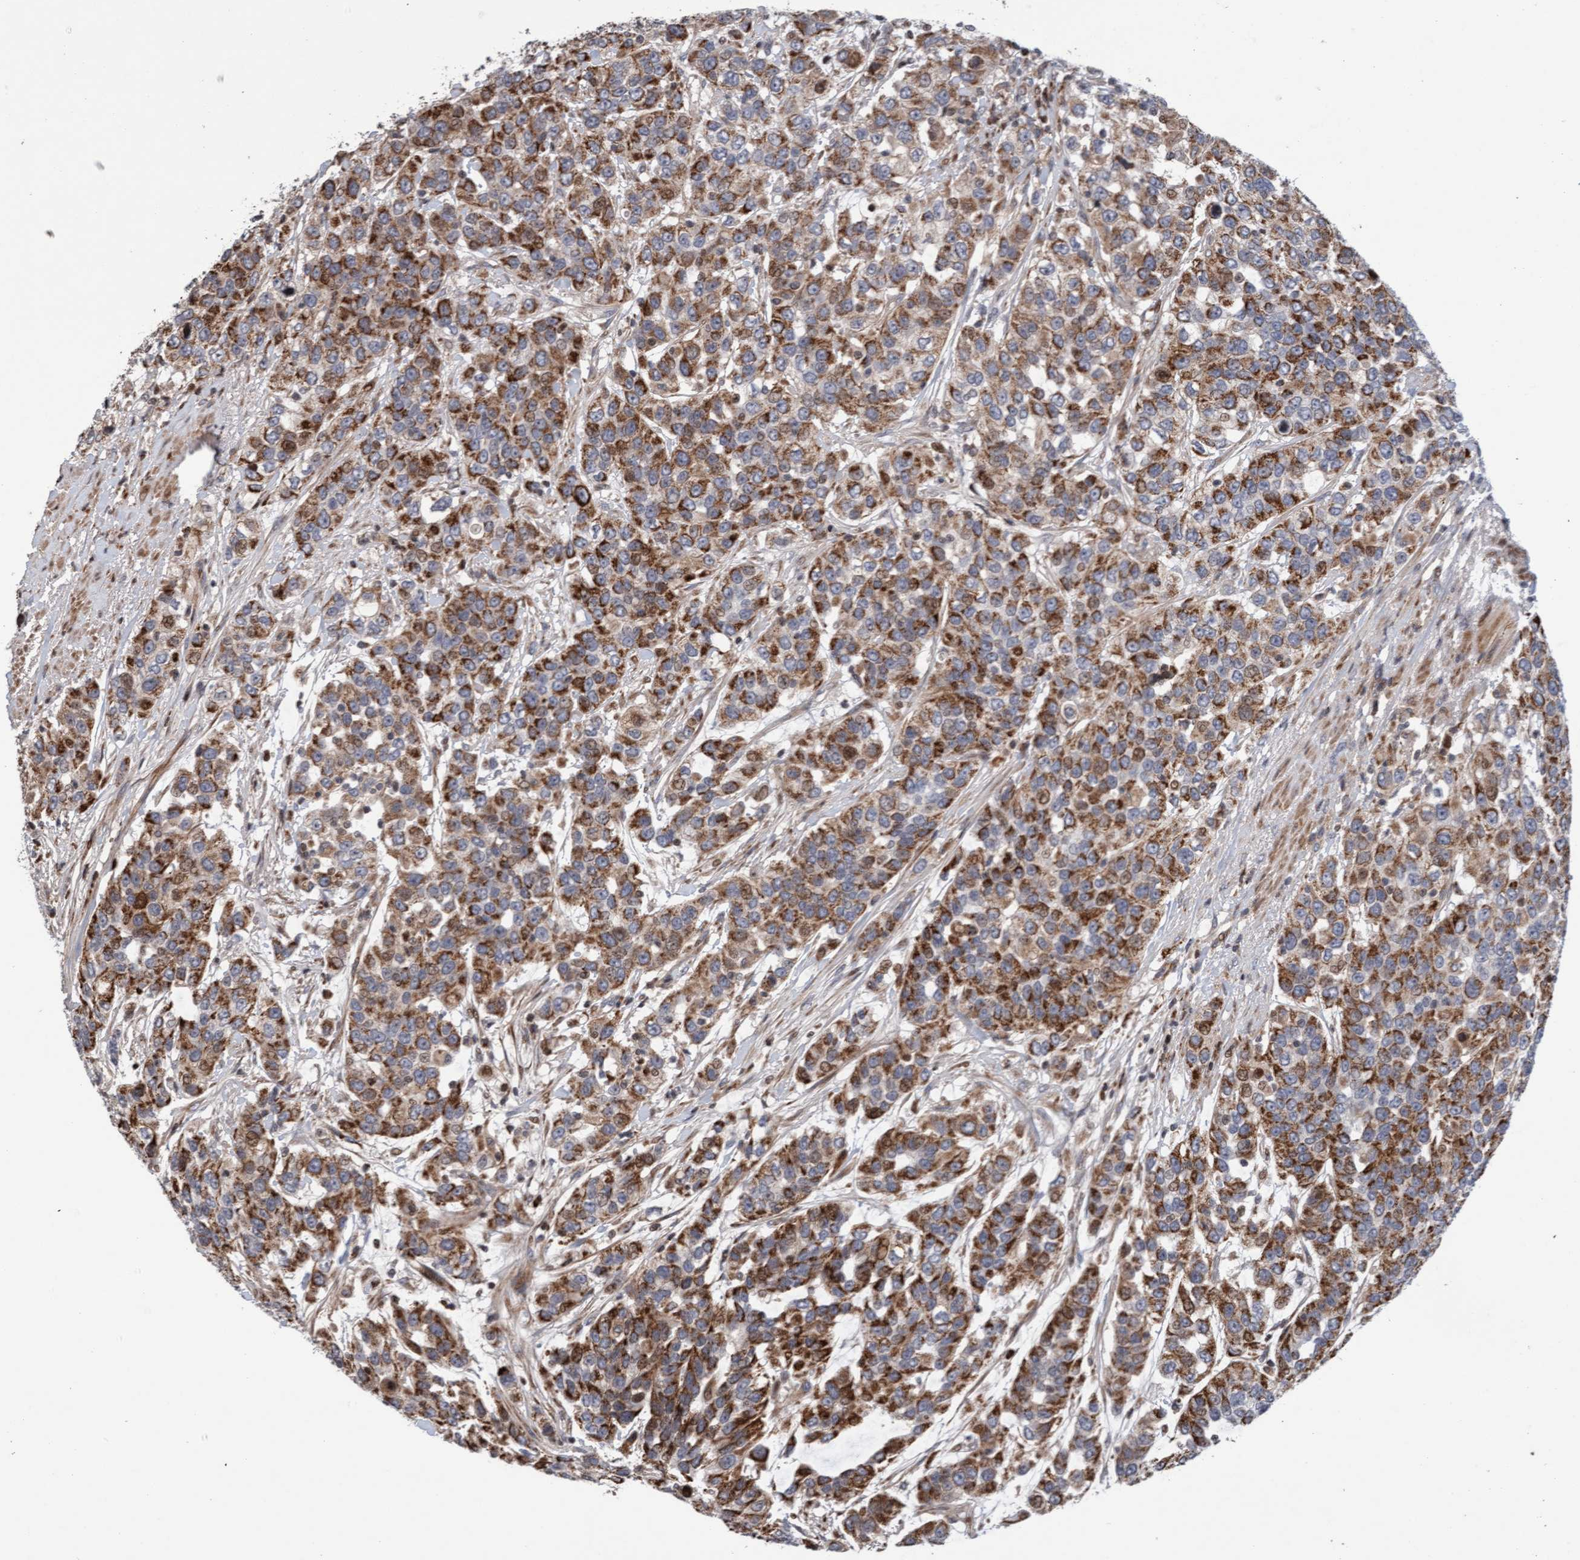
{"staining": {"intensity": "strong", "quantity": ">75%", "location": "cytoplasmic/membranous"}, "tissue": "urothelial cancer", "cell_type": "Tumor cells", "image_type": "cancer", "snomed": [{"axis": "morphology", "description": "Urothelial carcinoma, High grade"}, {"axis": "topography", "description": "Urinary bladder"}], "caption": "A high-resolution micrograph shows immunohistochemistry staining of urothelial cancer, which demonstrates strong cytoplasmic/membranous positivity in approximately >75% of tumor cells.", "gene": "PECR", "patient": {"sex": "female", "age": 80}}